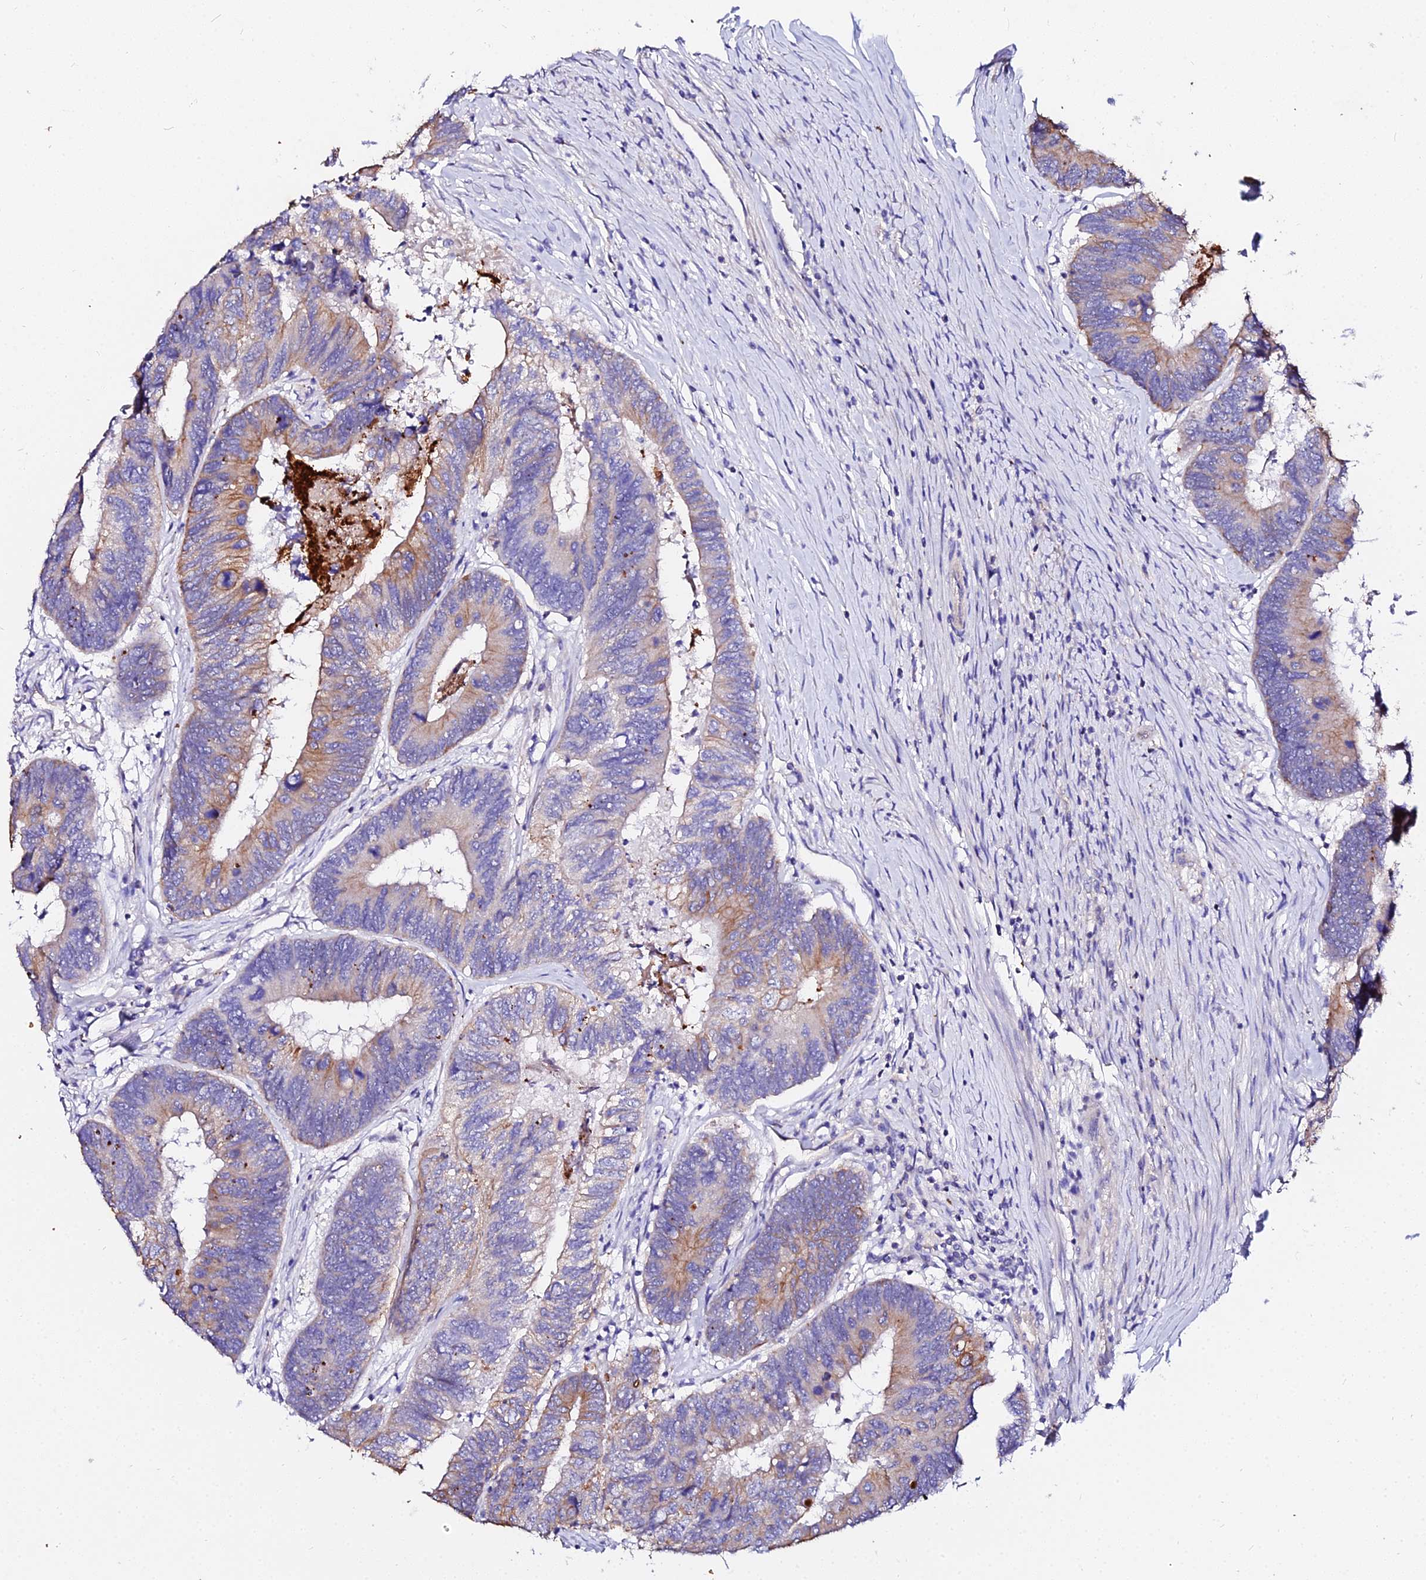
{"staining": {"intensity": "moderate", "quantity": "<25%", "location": "cytoplasmic/membranous"}, "tissue": "colorectal cancer", "cell_type": "Tumor cells", "image_type": "cancer", "snomed": [{"axis": "morphology", "description": "Adenocarcinoma, NOS"}, {"axis": "topography", "description": "Colon"}], "caption": "There is low levels of moderate cytoplasmic/membranous expression in tumor cells of colorectal cancer (adenocarcinoma), as demonstrated by immunohistochemical staining (brown color).", "gene": "DAW1", "patient": {"sex": "female", "age": 67}}